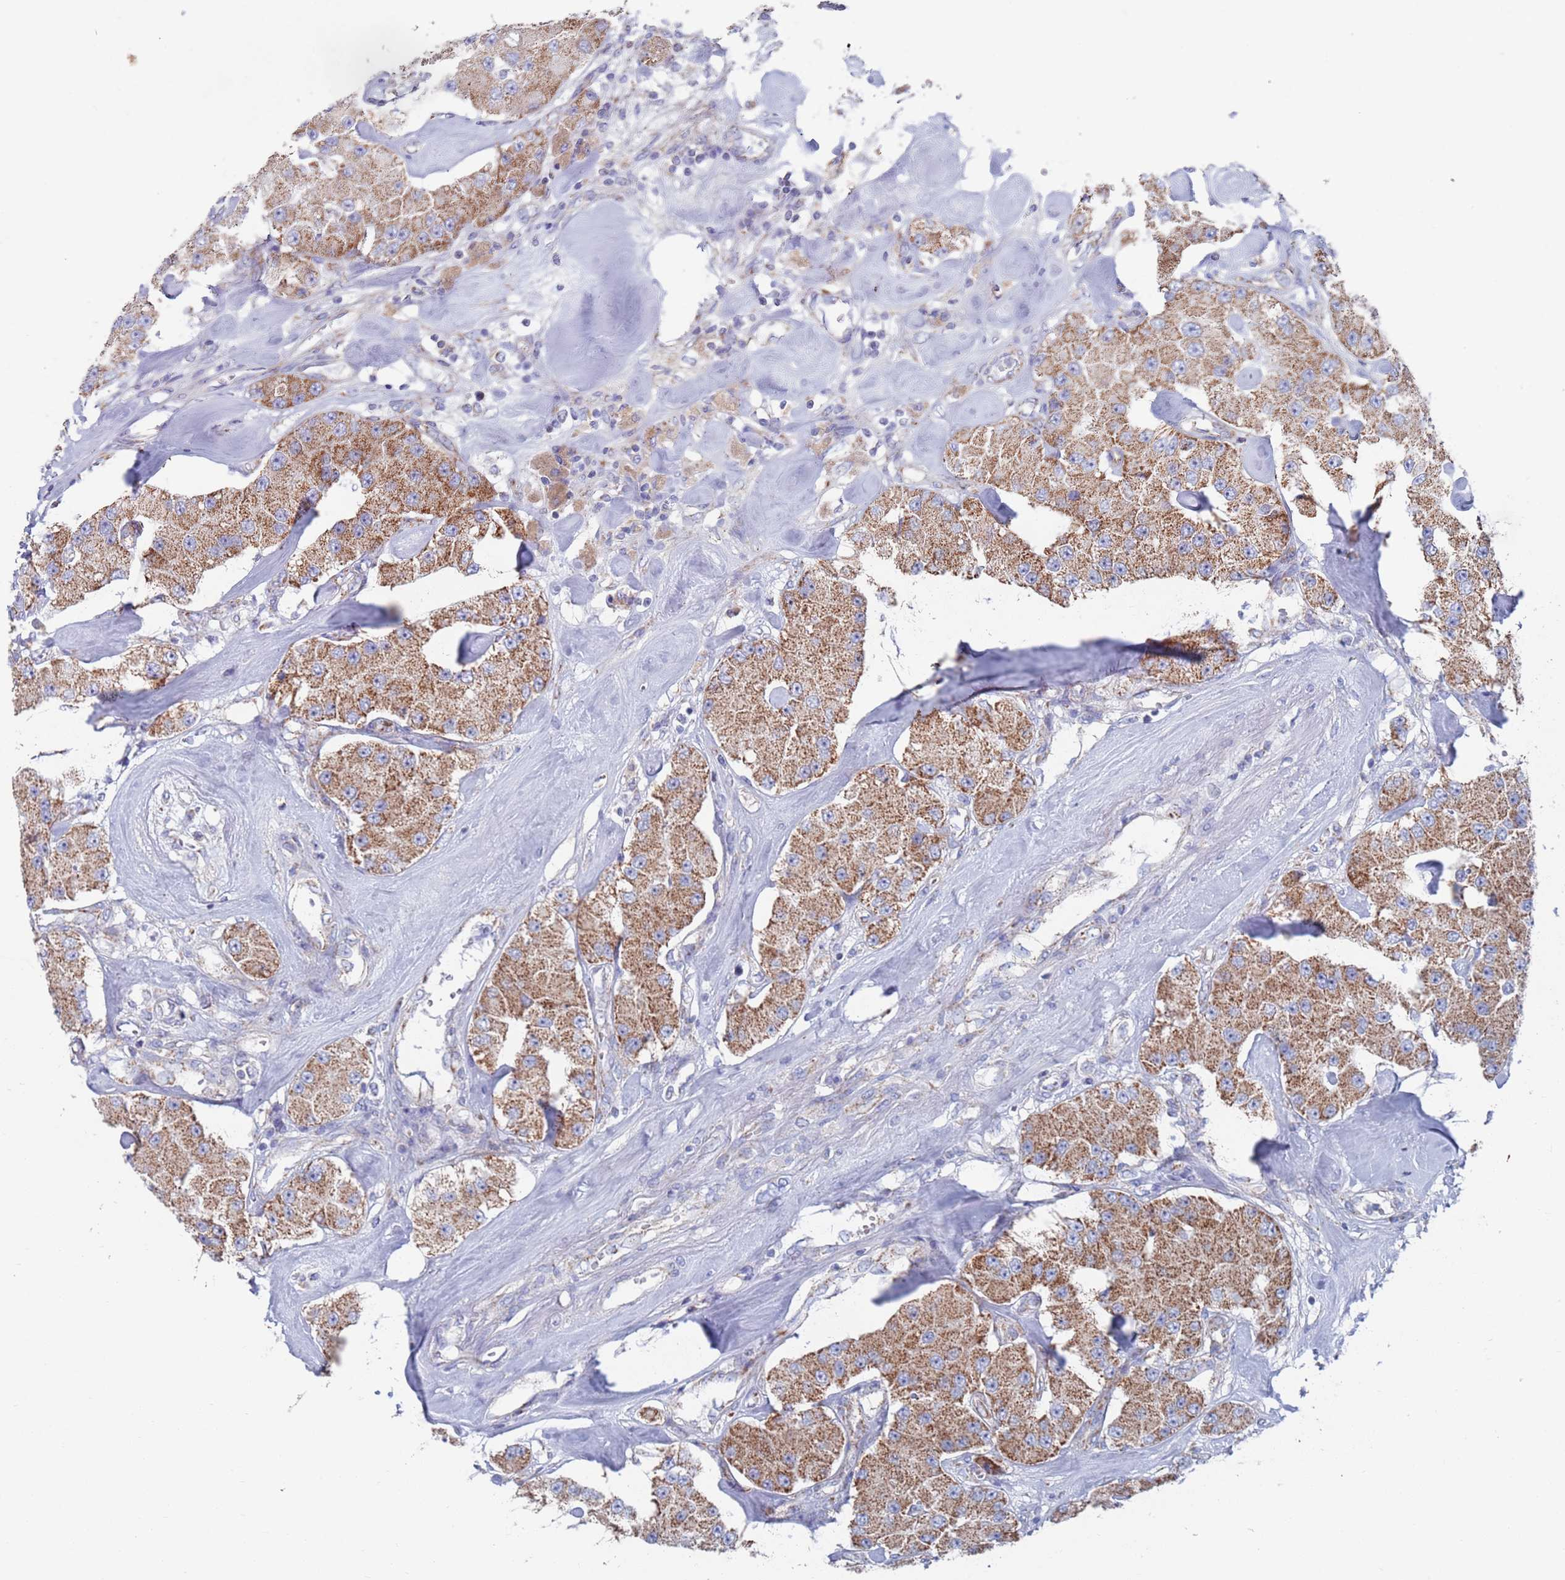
{"staining": {"intensity": "moderate", "quantity": ">75%", "location": "cytoplasmic/membranous"}, "tissue": "carcinoid", "cell_type": "Tumor cells", "image_type": "cancer", "snomed": [{"axis": "morphology", "description": "Carcinoid, malignant, NOS"}, {"axis": "topography", "description": "Pancreas"}], "caption": "A photomicrograph of carcinoid (malignant) stained for a protein exhibits moderate cytoplasmic/membranous brown staining in tumor cells.", "gene": "MRPL22", "patient": {"sex": "male", "age": 41}}